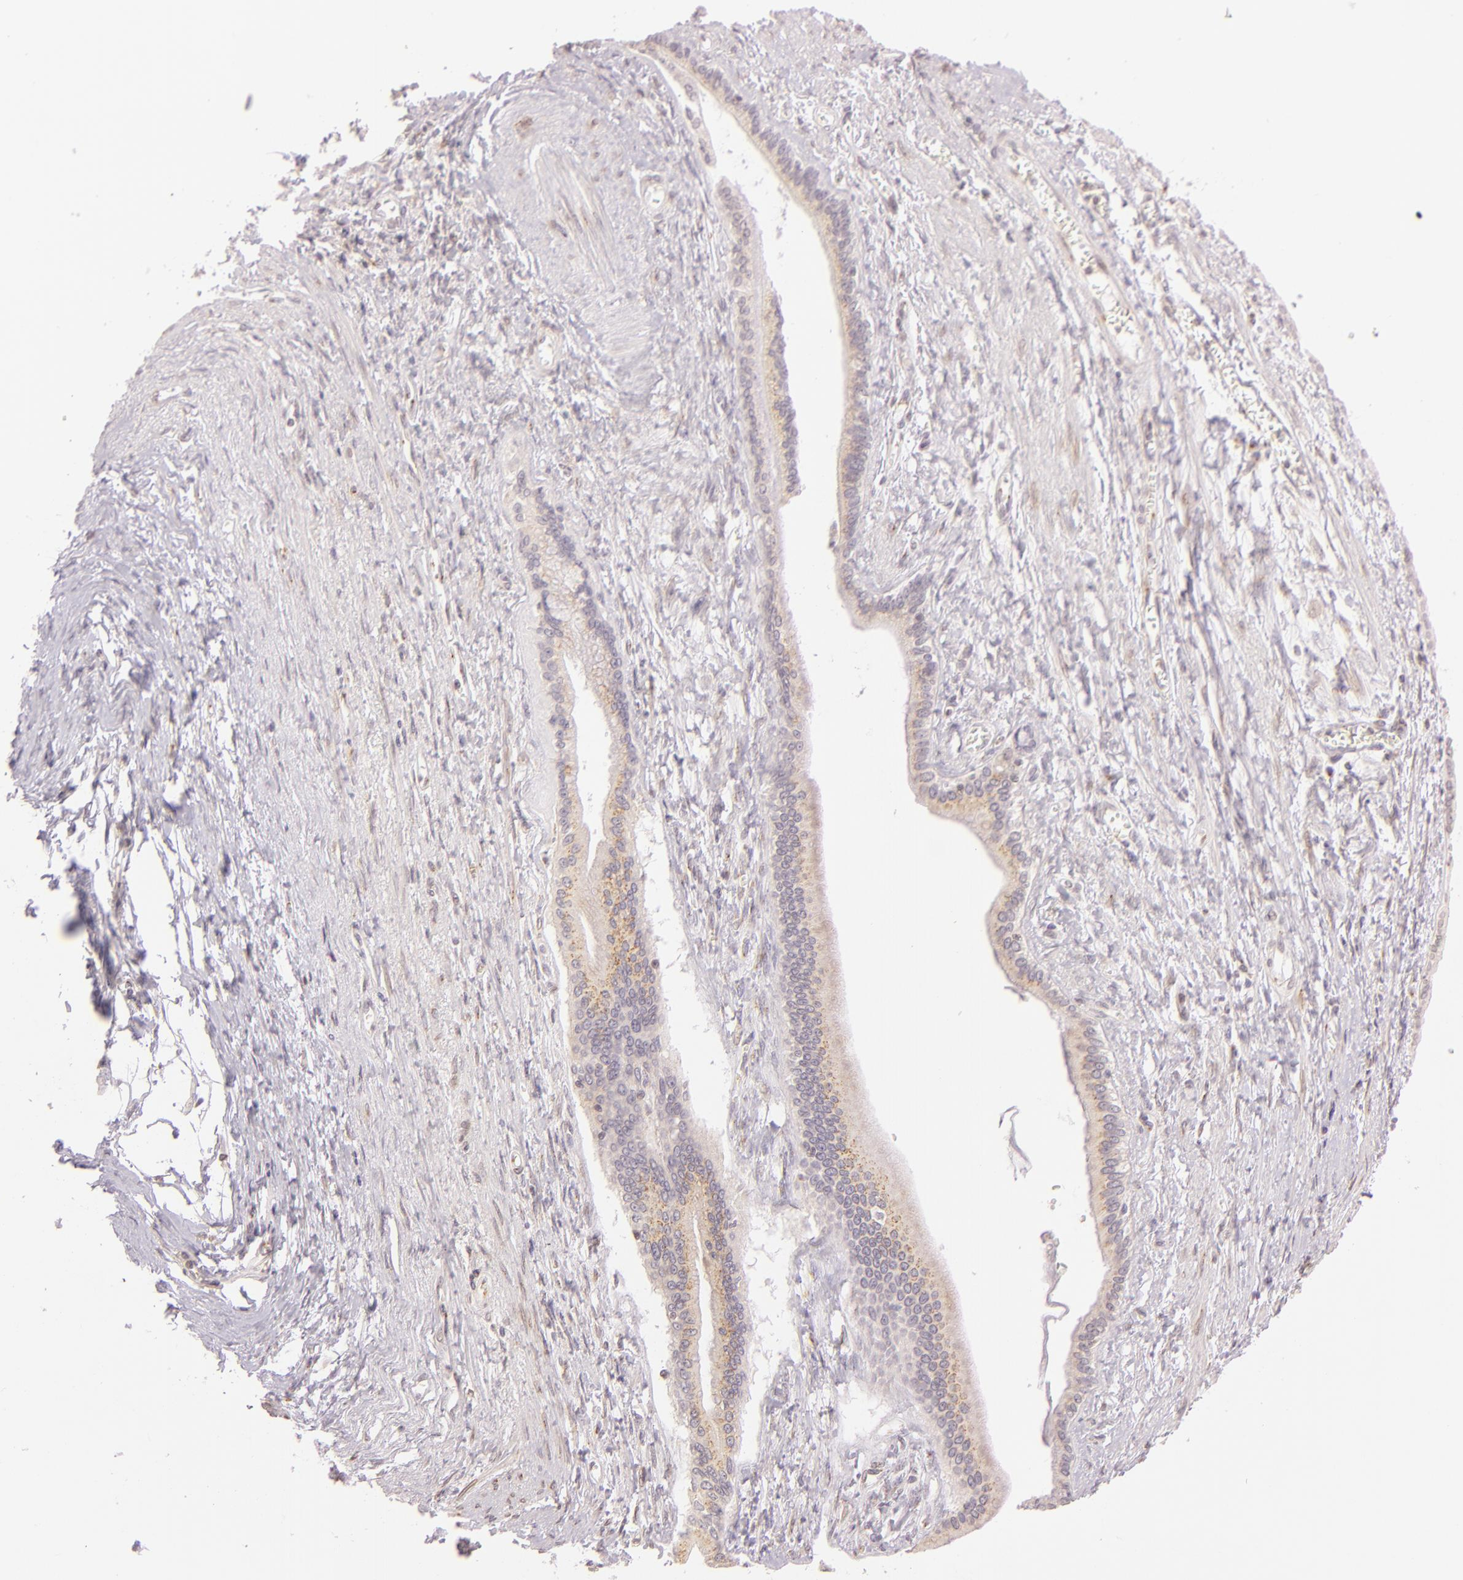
{"staining": {"intensity": "weak", "quantity": ">75%", "location": "cytoplasmic/membranous"}, "tissue": "liver cancer", "cell_type": "Tumor cells", "image_type": "cancer", "snomed": [{"axis": "morphology", "description": "Cholangiocarcinoma"}, {"axis": "topography", "description": "Liver"}], "caption": "Cholangiocarcinoma (liver) tissue demonstrates weak cytoplasmic/membranous positivity in about >75% of tumor cells, visualized by immunohistochemistry.", "gene": "LGMN", "patient": {"sex": "female", "age": 79}}